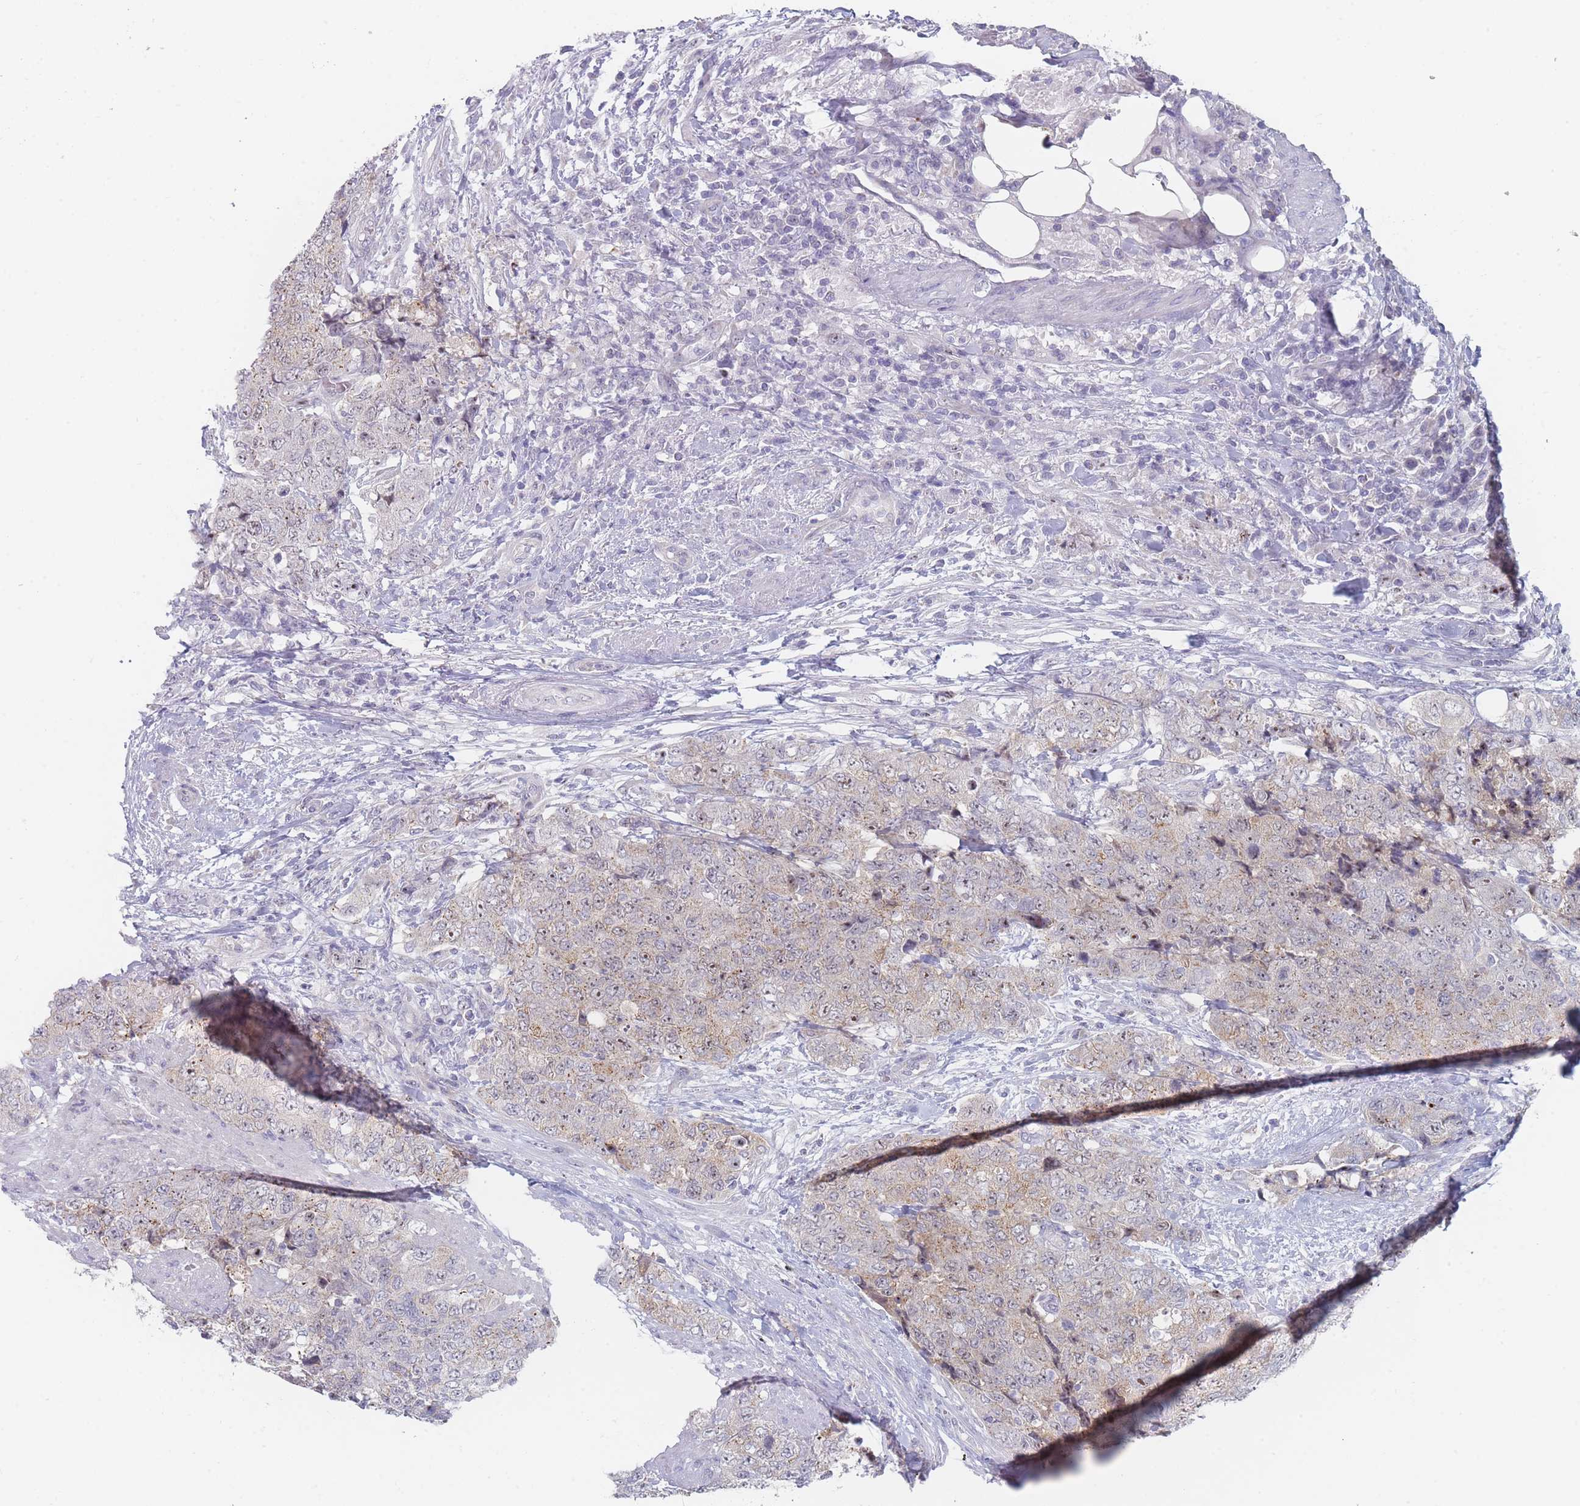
{"staining": {"intensity": "weak", "quantity": "<25%", "location": "cytoplasmic/membranous,nuclear"}, "tissue": "urothelial cancer", "cell_type": "Tumor cells", "image_type": "cancer", "snomed": [{"axis": "morphology", "description": "Urothelial carcinoma, High grade"}, {"axis": "topography", "description": "Urinary bladder"}], "caption": "Urothelial cancer stained for a protein using immunohistochemistry displays no expression tumor cells.", "gene": "RNF8", "patient": {"sex": "female", "age": 78}}